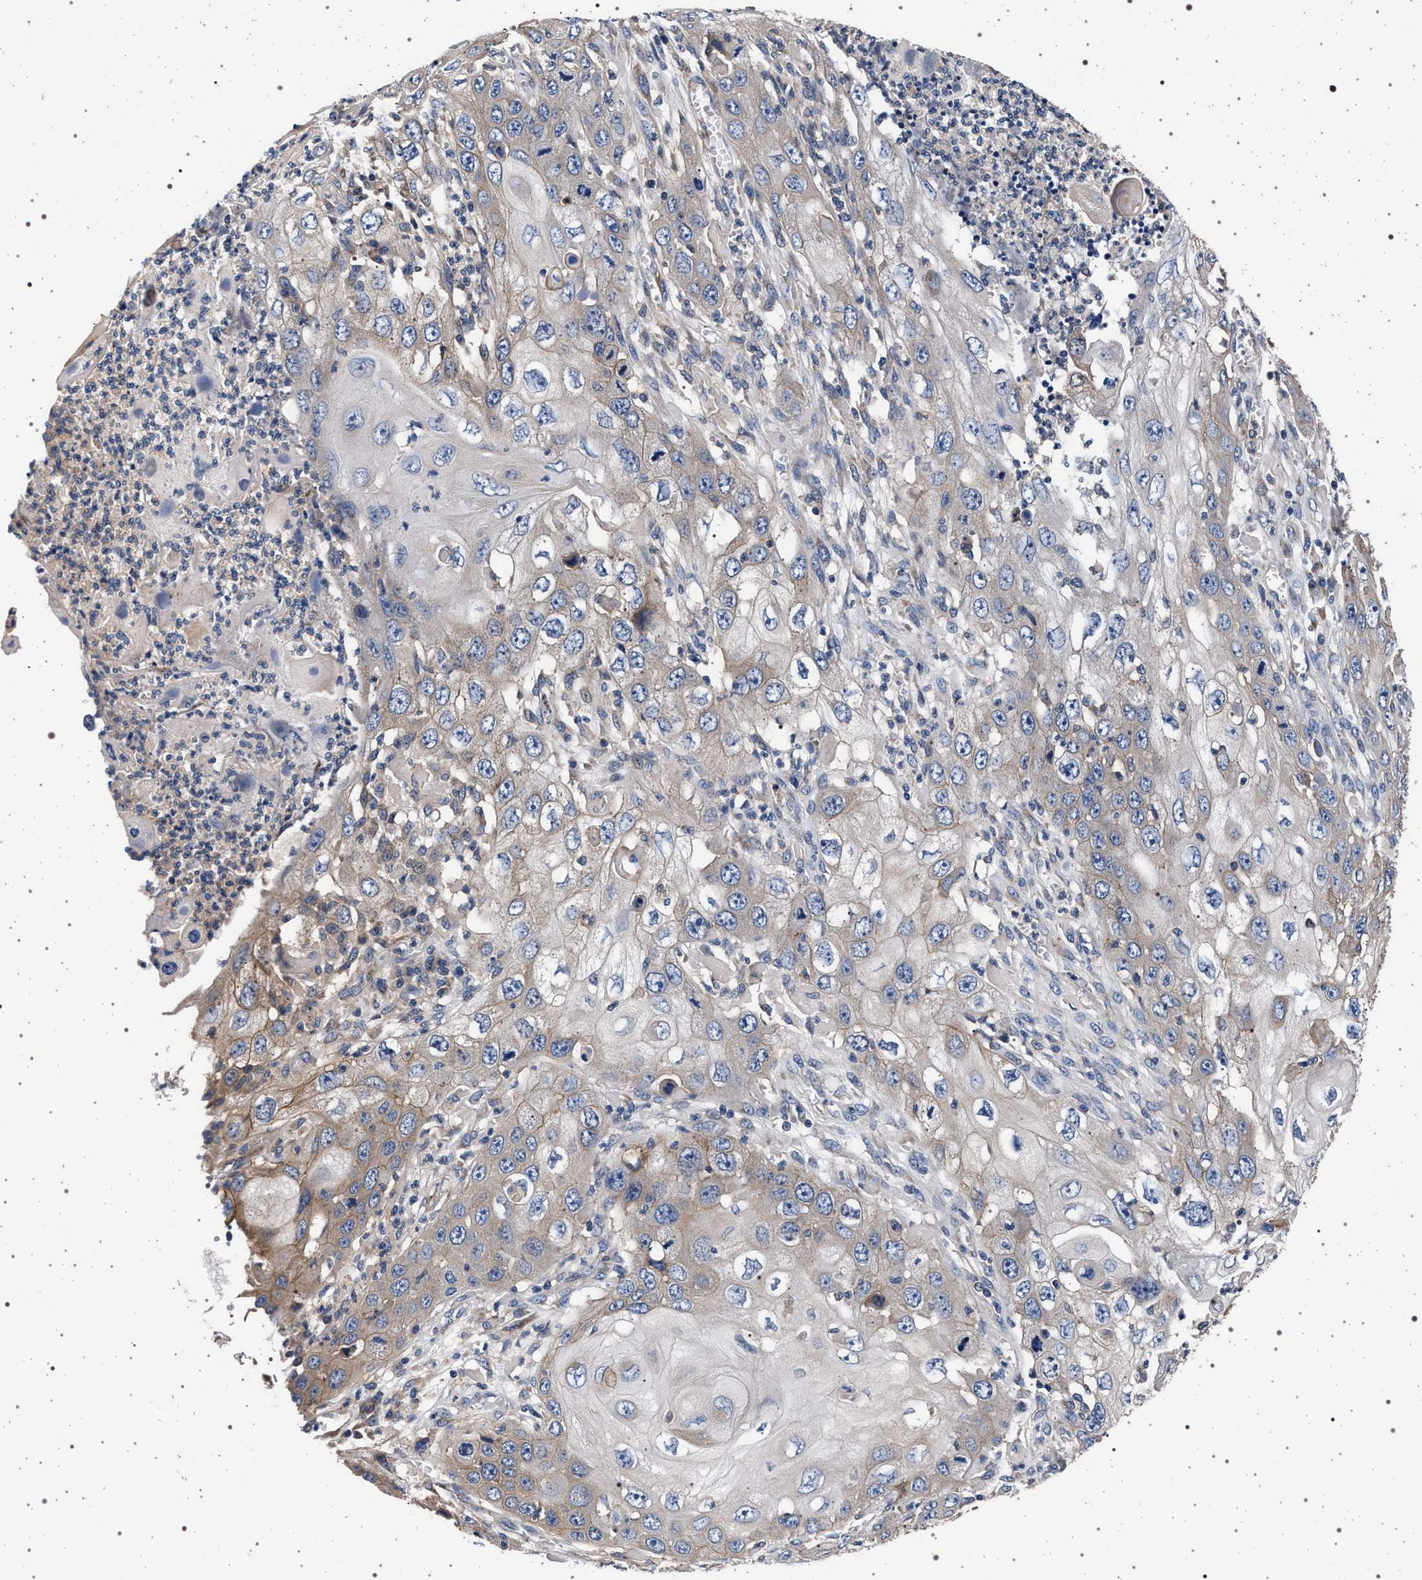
{"staining": {"intensity": "weak", "quantity": "<25%", "location": "cytoplasmic/membranous"}, "tissue": "skin cancer", "cell_type": "Tumor cells", "image_type": "cancer", "snomed": [{"axis": "morphology", "description": "Squamous cell carcinoma, NOS"}, {"axis": "topography", "description": "Skin"}], "caption": "Immunohistochemistry of squamous cell carcinoma (skin) demonstrates no staining in tumor cells. The staining is performed using DAB (3,3'-diaminobenzidine) brown chromogen with nuclei counter-stained in using hematoxylin.", "gene": "MAP3K2", "patient": {"sex": "male", "age": 55}}